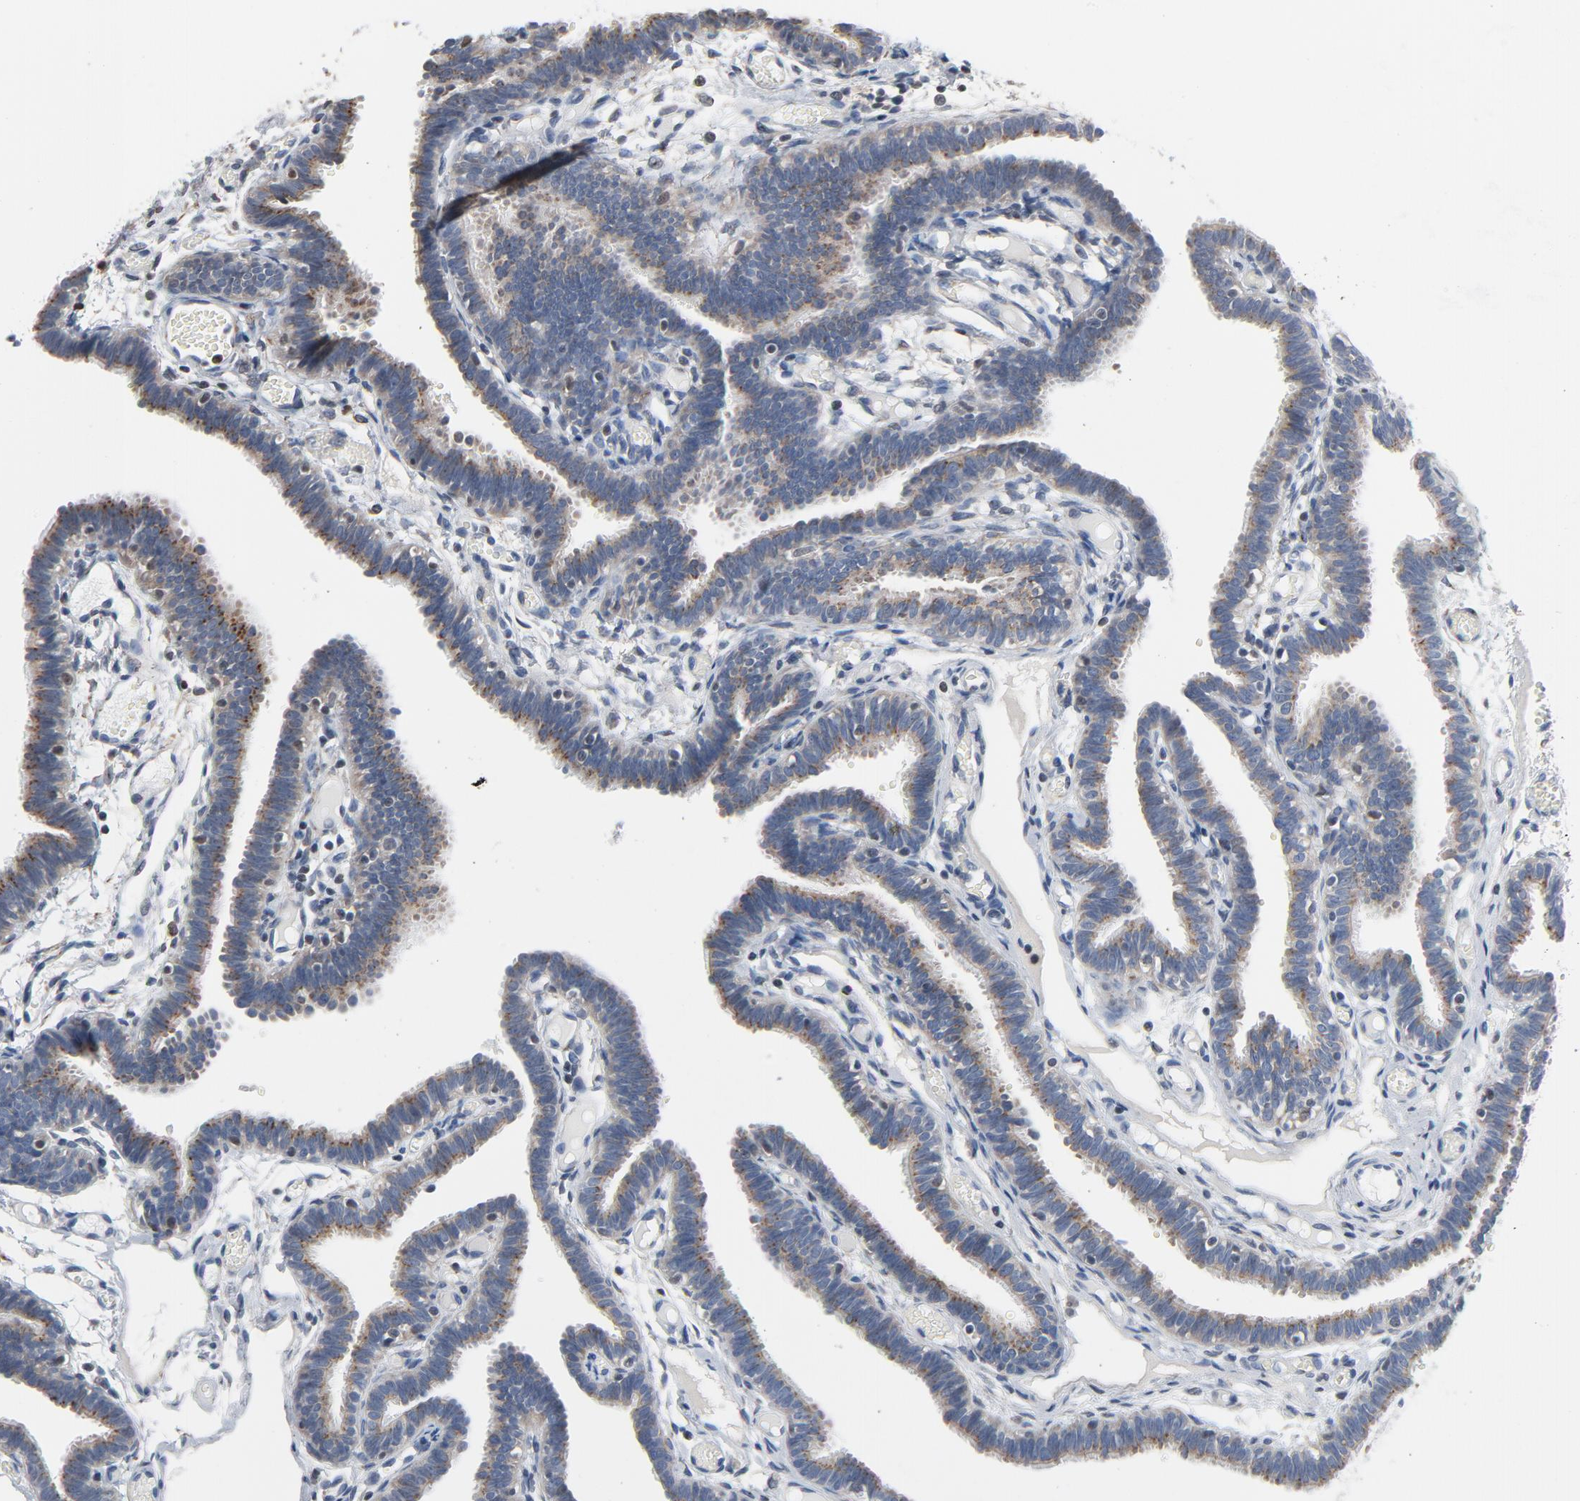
{"staining": {"intensity": "moderate", "quantity": ">75%", "location": "cytoplasmic/membranous"}, "tissue": "fallopian tube", "cell_type": "Glandular cells", "image_type": "normal", "snomed": [{"axis": "morphology", "description": "Normal tissue, NOS"}, {"axis": "topography", "description": "Fallopian tube"}], "caption": "IHC of normal human fallopian tube demonstrates medium levels of moderate cytoplasmic/membranous staining in approximately >75% of glandular cells.", "gene": "YIPF6", "patient": {"sex": "female", "age": 29}}